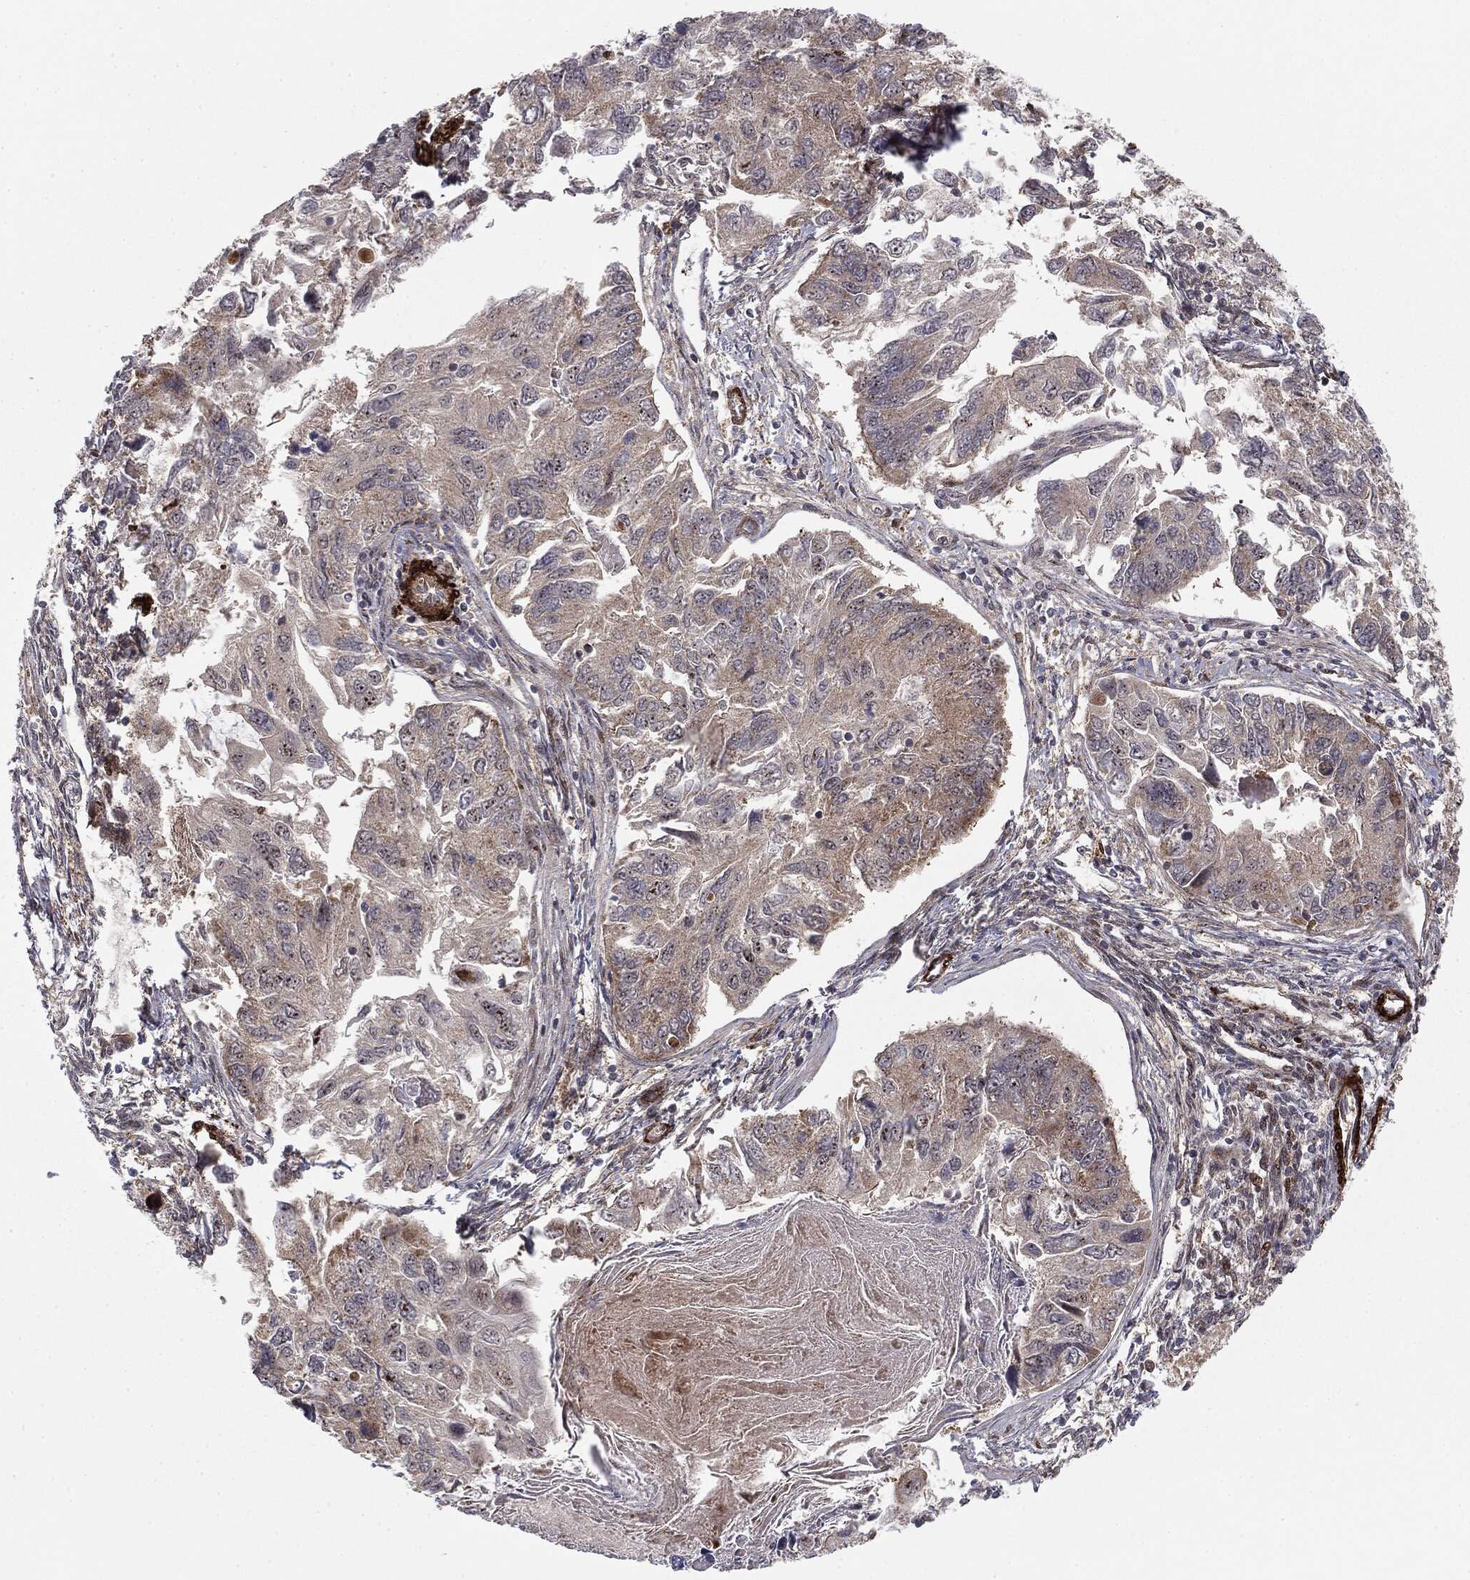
{"staining": {"intensity": "weak", "quantity": "<25%", "location": "cytoplasmic/membranous"}, "tissue": "endometrial cancer", "cell_type": "Tumor cells", "image_type": "cancer", "snomed": [{"axis": "morphology", "description": "Carcinoma, NOS"}, {"axis": "topography", "description": "Uterus"}], "caption": "Protein analysis of carcinoma (endometrial) reveals no significant staining in tumor cells.", "gene": "PTEN", "patient": {"sex": "female", "age": 76}}